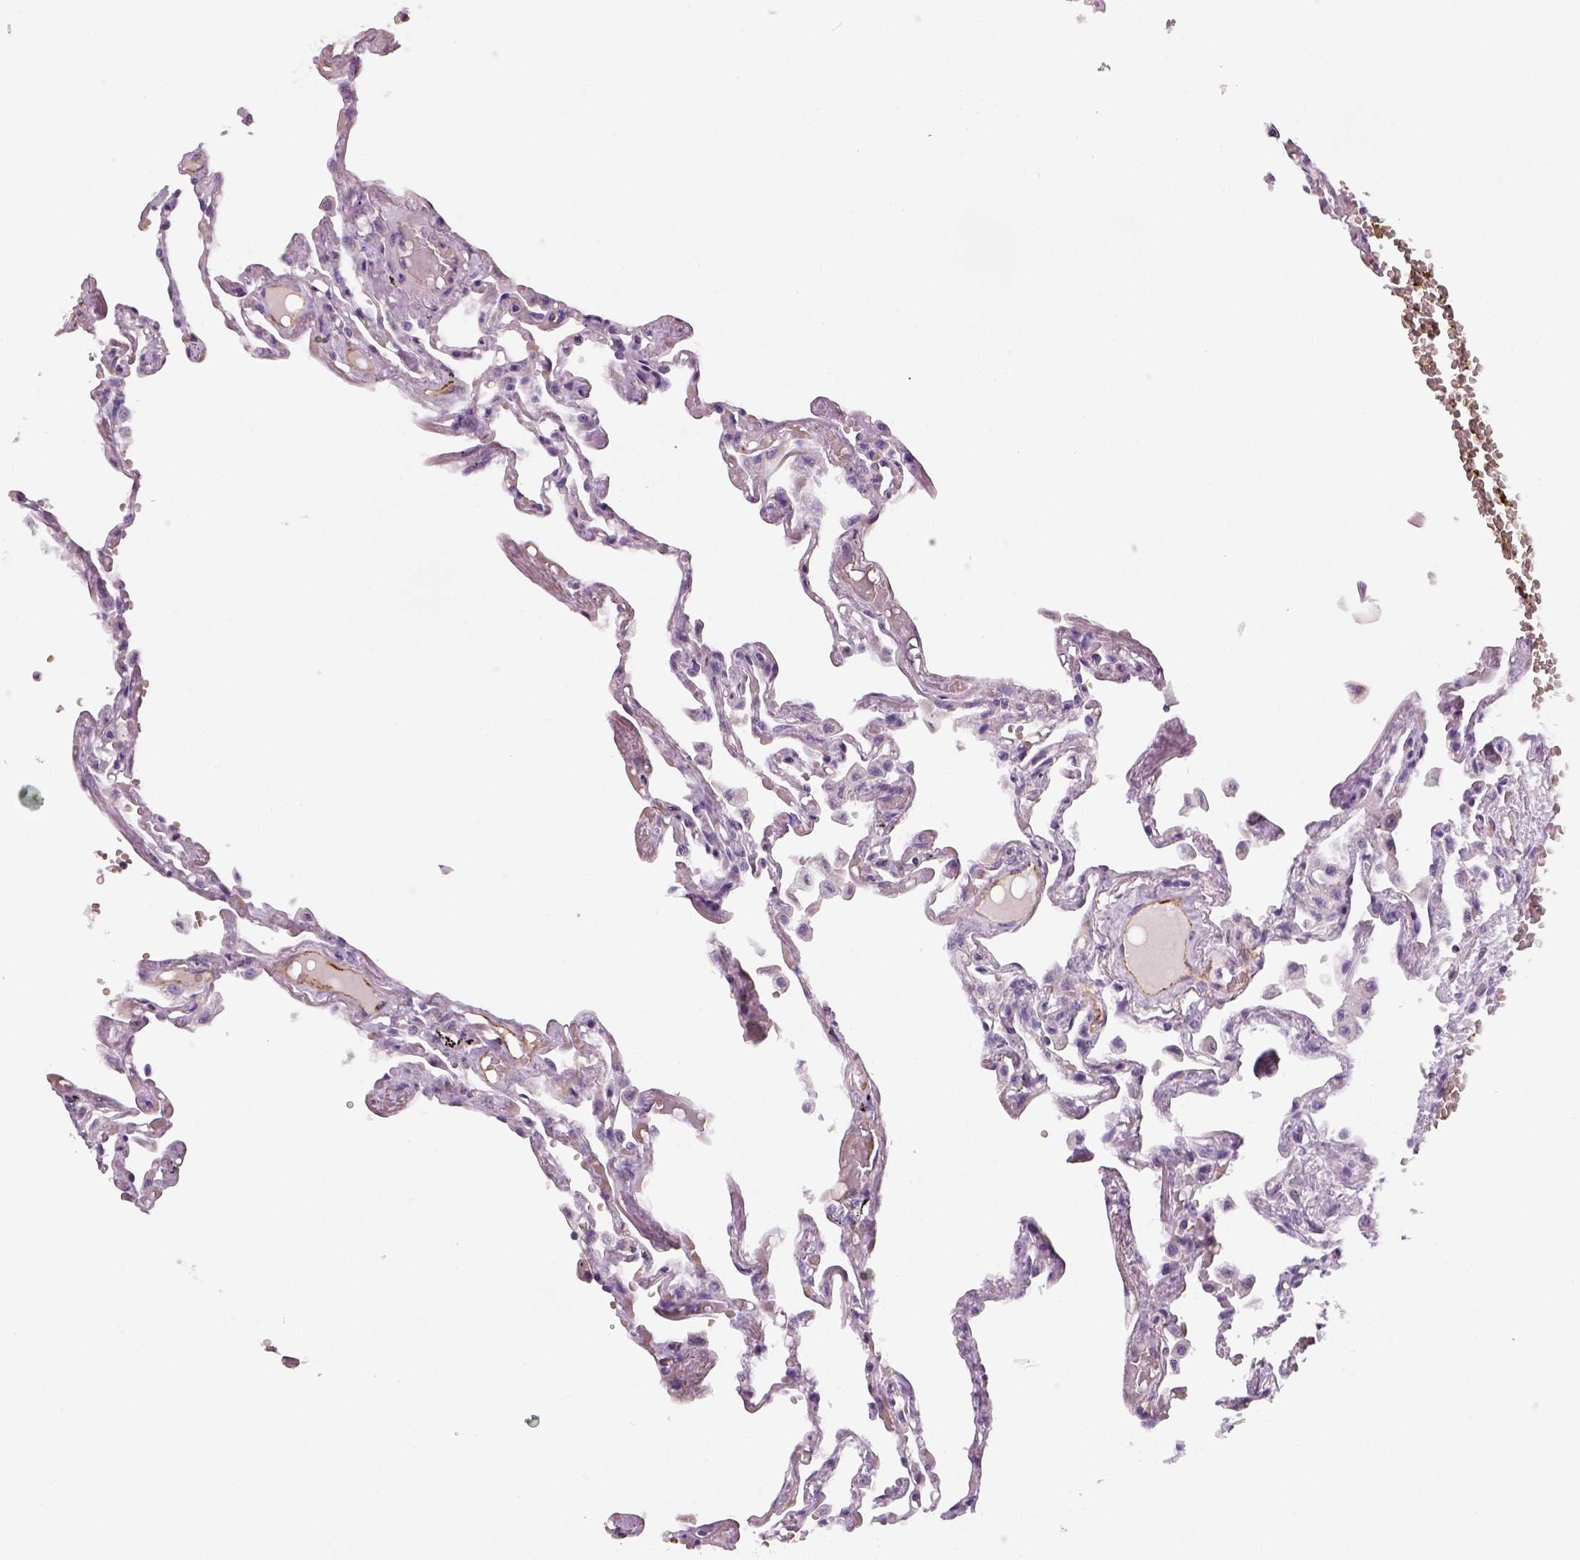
{"staining": {"intensity": "negative", "quantity": "none", "location": "none"}, "tissue": "lung", "cell_type": "Alveolar cells", "image_type": "normal", "snomed": [{"axis": "morphology", "description": "Normal tissue, NOS"}, {"axis": "morphology", "description": "Adenocarcinoma, NOS"}, {"axis": "topography", "description": "Cartilage tissue"}, {"axis": "topography", "description": "Lung"}], "caption": "Immunohistochemistry (IHC) of benign lung displays no expression in alveolar cells.", "gene": "ENSG00000250349", "patient": {"sex": "female", "age": 67}}